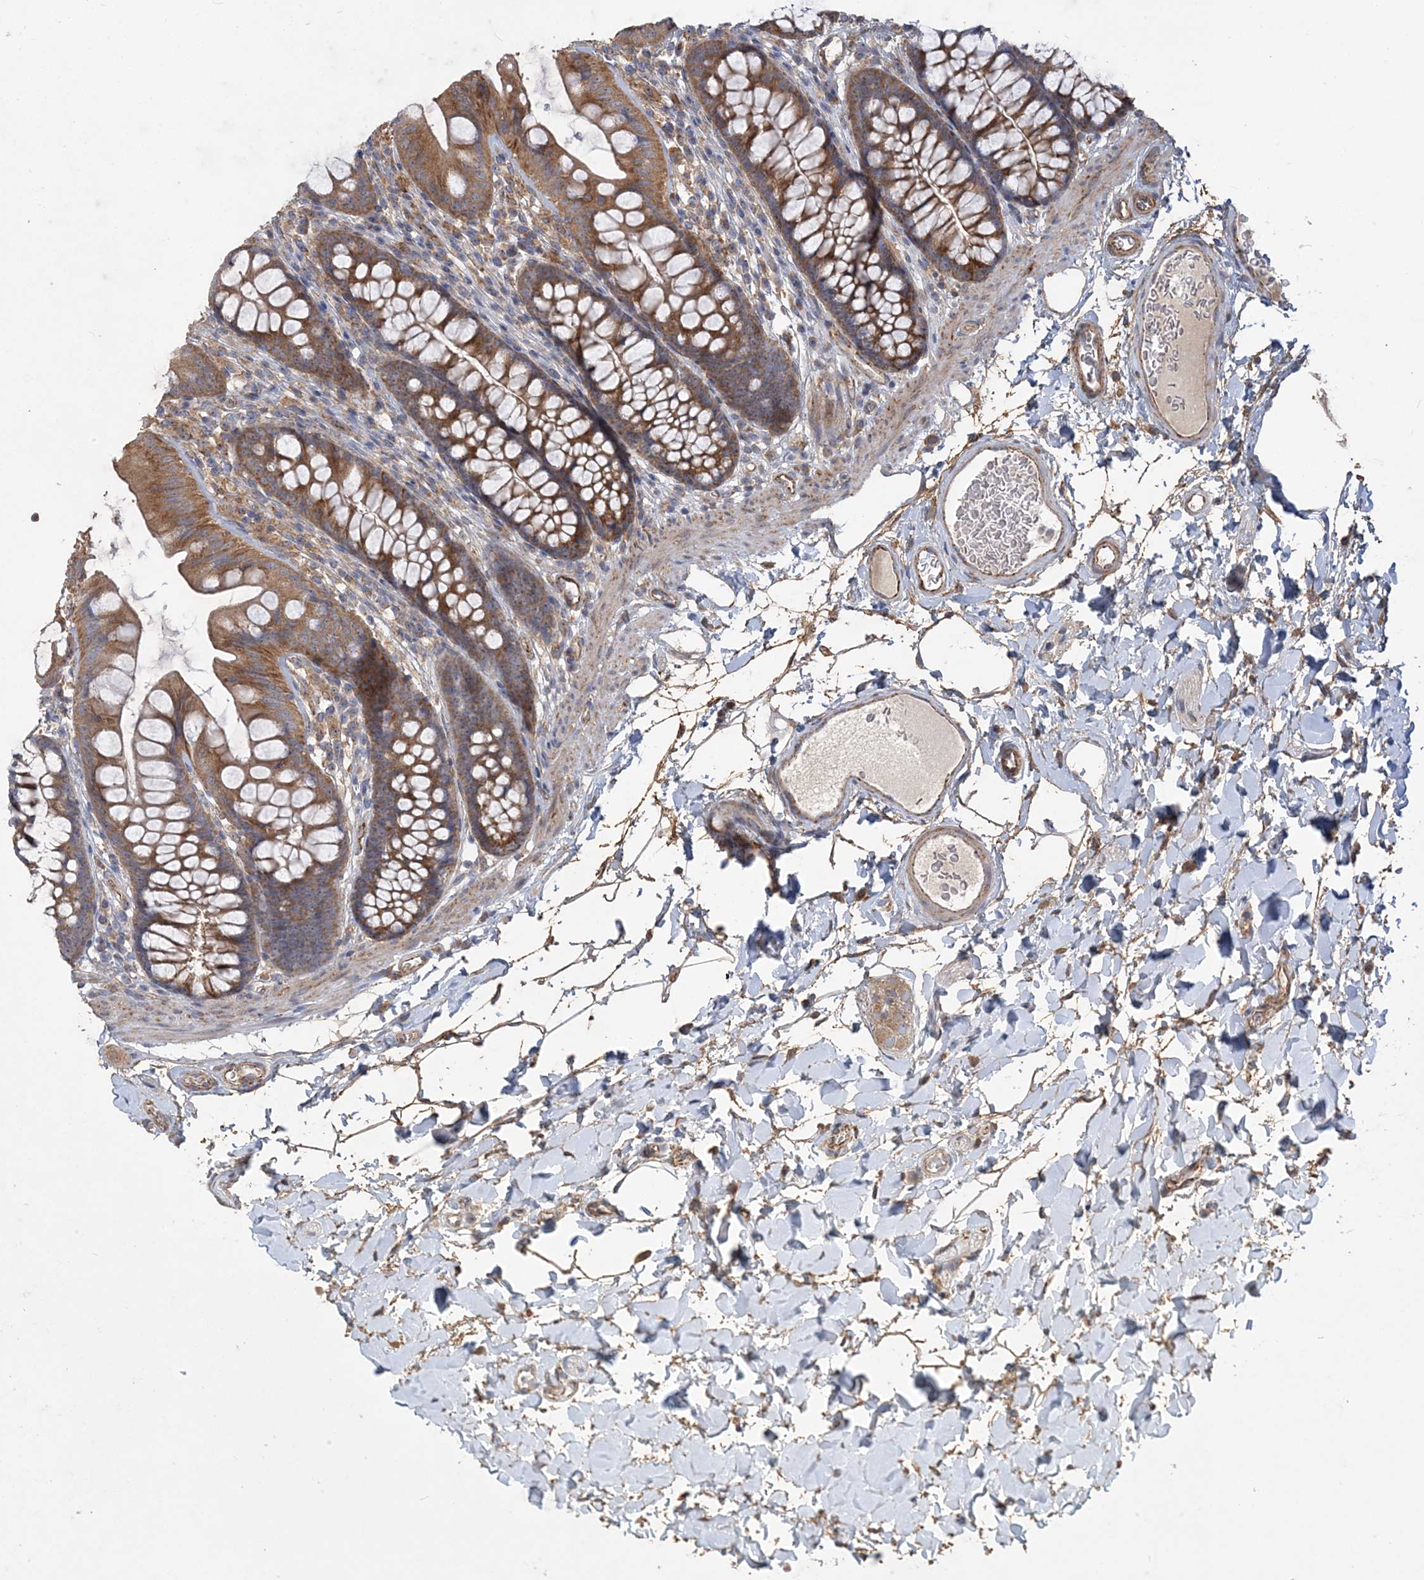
{"staining": {"intensity": "moderate", "quantity": "25%-75%", "location": "cytoplasmic/membranous"}, "tissue": "colon", "cell_type": "Endothelial cells", "image_type": "normal", "snomed": [{"axis": "morphology", "description": "Normal tissue, NOS"}, {"axis": "topography", "description": "Colon"}], "caption": "The photomicrograph exhibits staining of benign colon, revealing moderate cytoplasmic/membranous protein expression (brown color) within endothelial cells.", "gene": "FEZ2", "patient": {"sex": "female", "age": 62}}